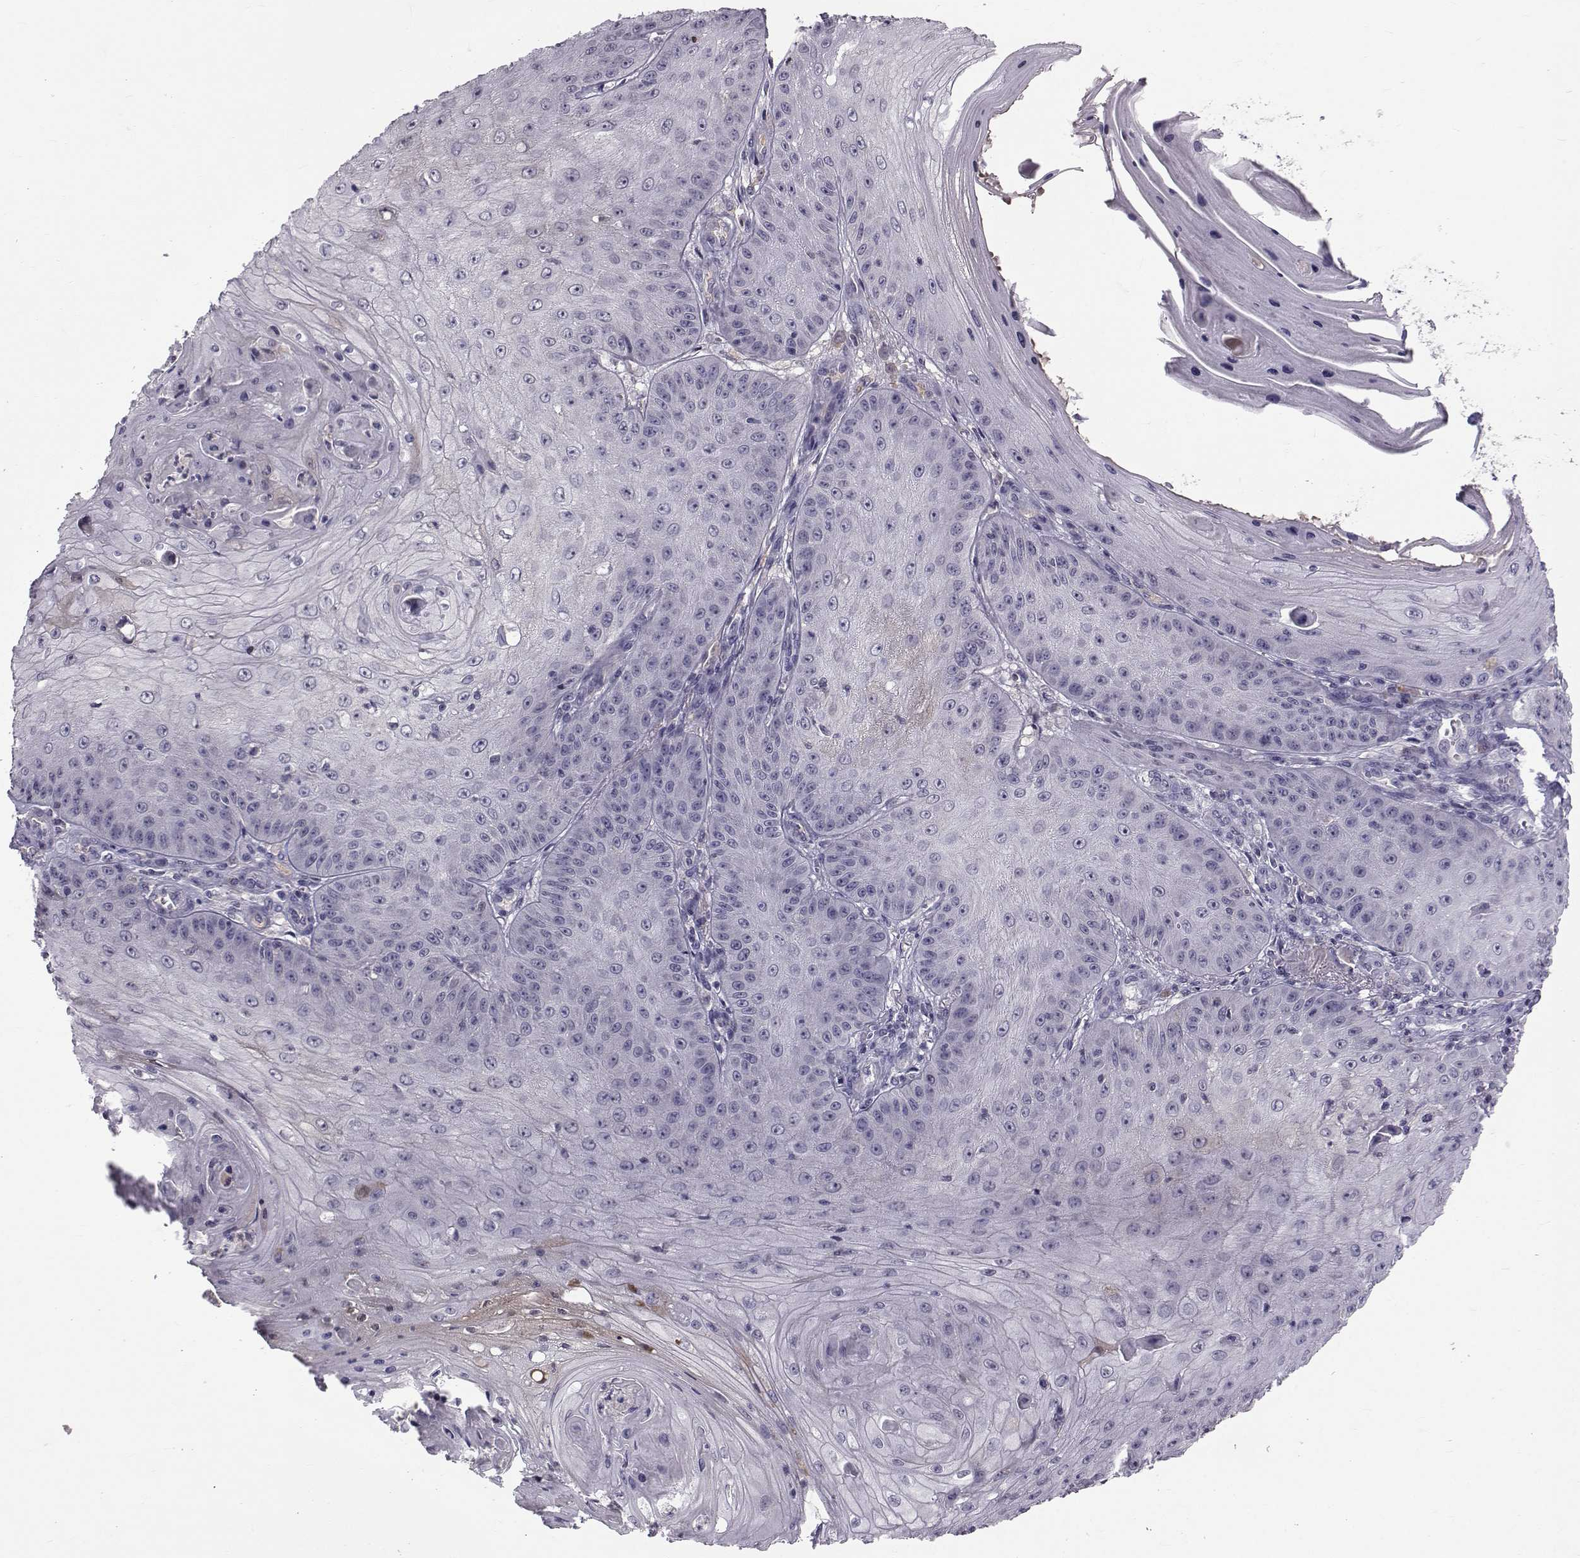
{"staining": {"intensity": "moderate", "quantity": "<25%", "location": "cytoplasmic/membranous"}, "tissue": "skin cancer", "cell_type": "Tumor cells", "image_type": "cancer", "snomed": [{"axis": "morphology", "description": "Squamous cell carcinoma, NOS"}, {"axis": "topography", "description": "Skin"}], "caption": "A low amount of moderate cytoplasmic/membranous positivity is appreciated in about <25% of tumor cells in skin cancer tissue.", "gene": "TNFRSF11B", "patient": {"sex": "male", "age": 70}}